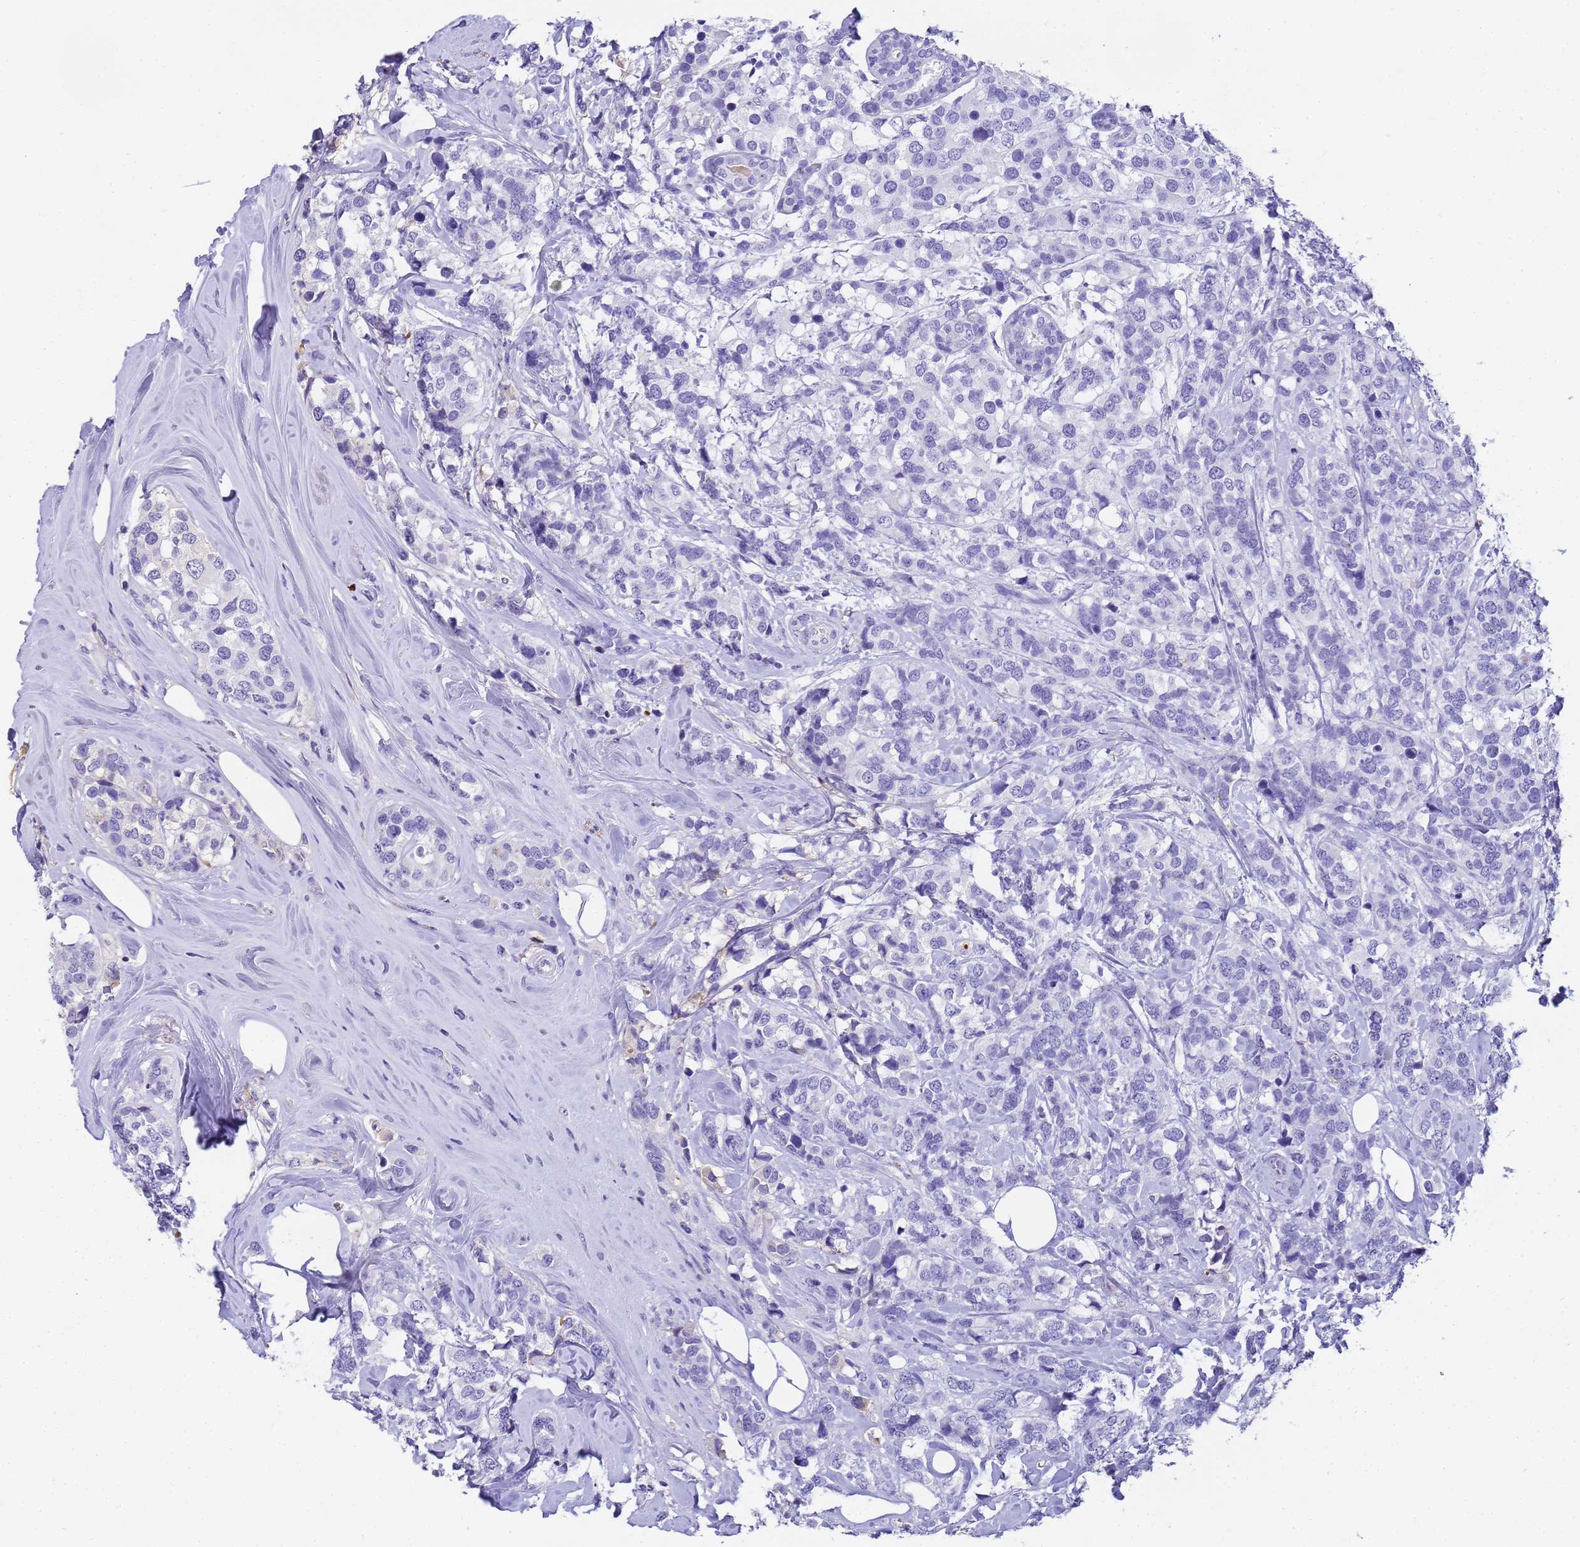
{"staining": {"intensity": "negative", "quantity": "none", "location": "none"}, "tissue": "breast cancer", "cell_type": "Tumor cells", "image_type": "cancer", "snomed": [{"axis": "morphology", "description": "Lobular carcinoma"}, {"axis": "topography", "description": "Breast"}], "caption": "A histopathology image of breast cancer (lobular carcinoma) stained for a protein reveals no brown staining in tumor cells.", "gene": "CFHR2", "patient": {"sex": "female", "age": 59}}